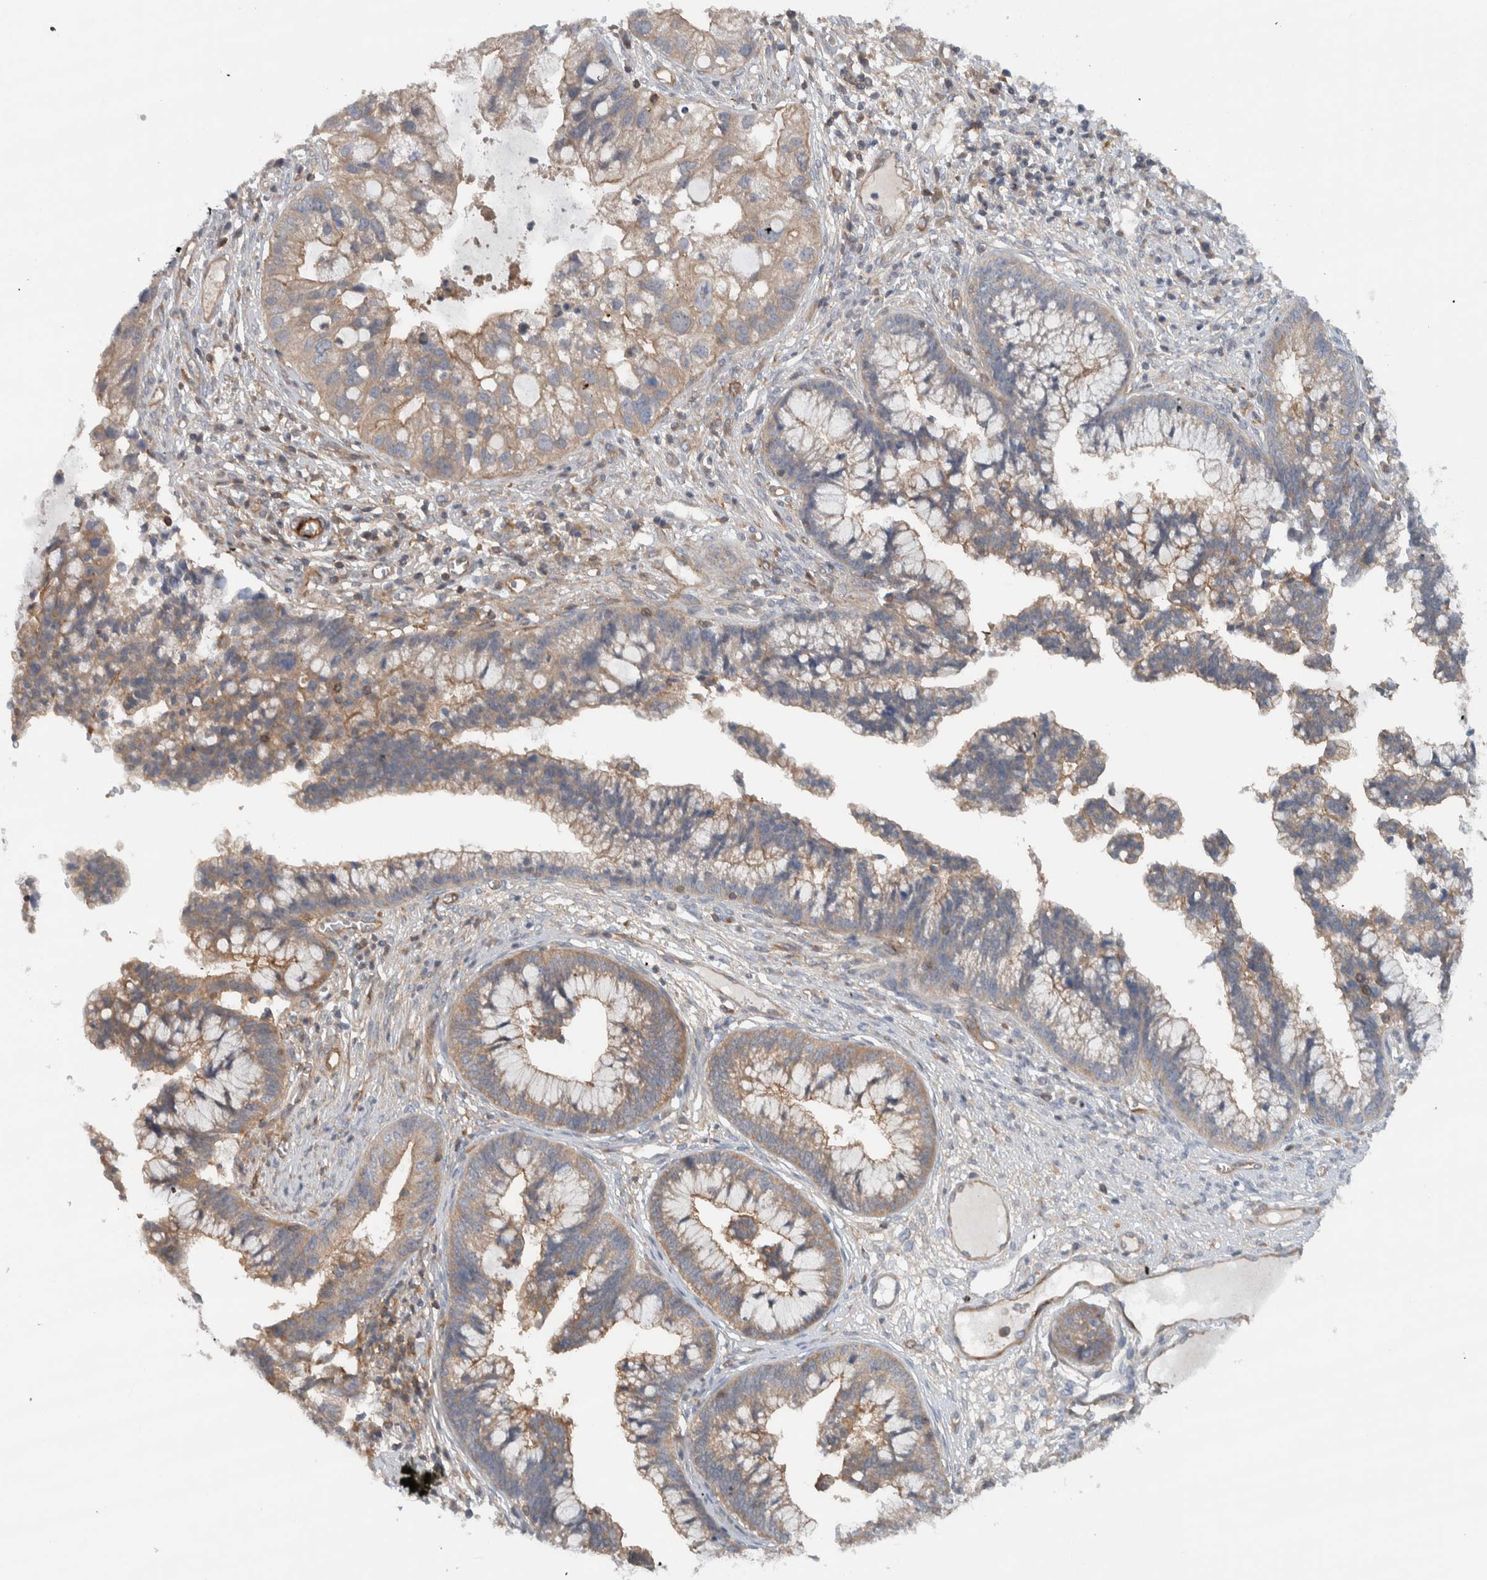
{"staining": {"intensity": "weak", "quantity": ">75%", "location": "cytoplasmic/membranous"}, "tissue": "cervical cancer", "cell_type": "Tumor cells", "image_type": "cancer", "snomed": [{"axis": "morphology", "description": "Adenocarcinoma, NOS"}, {"axis": "topography", "description": "Cervix"}], "caption": "Cervical cancer (adenocarcinoma) was stained to show a protein in brown. There is low levels of weak cytoplasmic/membranous expression in about >75% of tumor cells.", "gene": "MPRIP", "patient": {"sex": "female", "age": 44}}